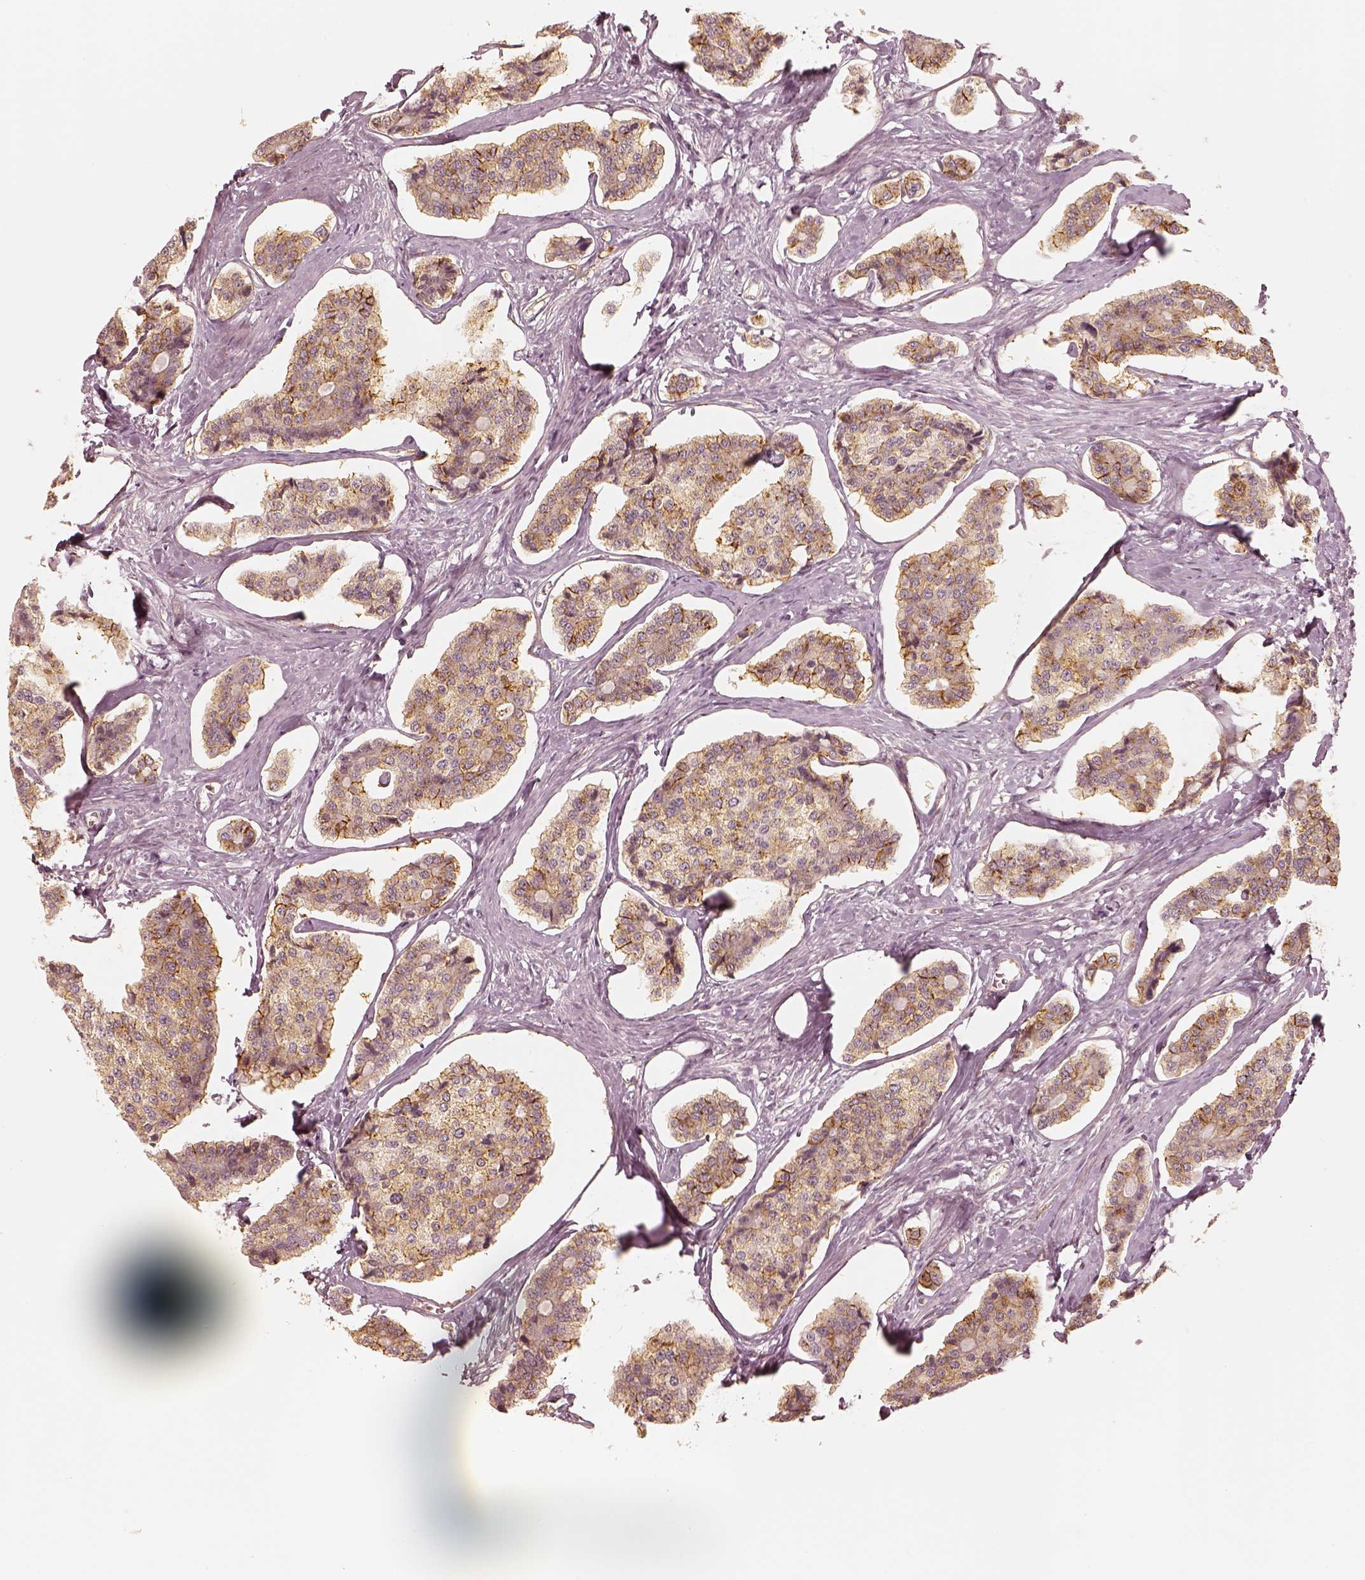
{"staining": {"intensity": "moderate", "quantity": "25%-75%", "location": "cytoplasmic/membranous"}, "tissue": "carcinoid", "cell_type": "Tumor cells", "image_type": "cancer", "snomed": [{"axis": "morphology", "description": "Carcinoid, malignant, NOS"}, {"axis": "topography", "description": "Small intestine"}], "caption": "High-power microscopy captured an immunohistochemistry histopathology image of carcinoid, revealing moderate cytoplasmic/membranous expression in about 25%-75% of tumor cells.", "gene": "GORASP2", "patient": {"sex": "female", "age": 65}}